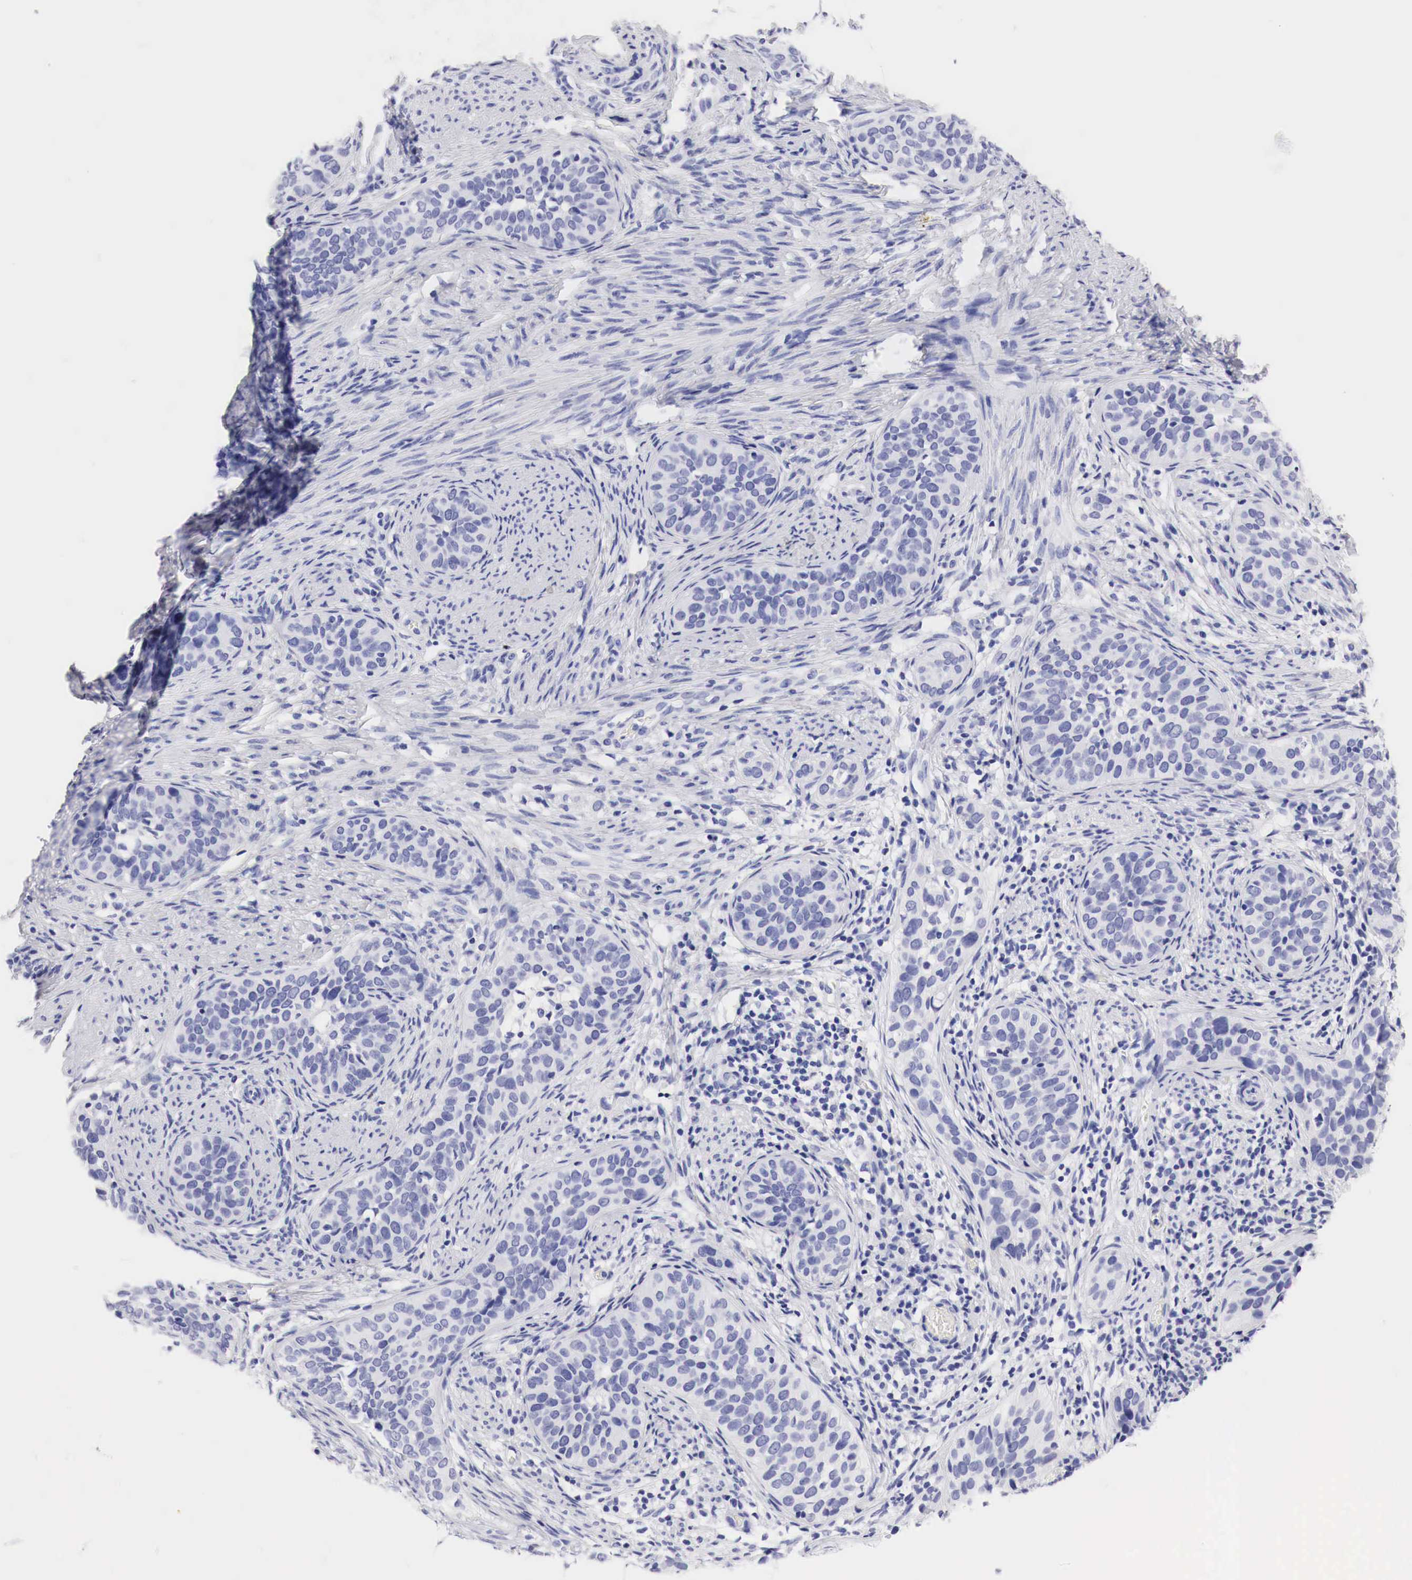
{"staining": {"intensity": "negative", "quantity": "none", "location": "none"}, "tissue": "cervical cancer", "cell_type": "Tumor cells", "image_type": "cancer", "snomed": [{"axis": "morphology", "description": "Squamous cell carcinoma, NOS"}, {"axis": "topography", "description": "Cervix"}], "caption": "An IHC histopathology image of squamous cell carcinoma (cervical) is shown. There is no staining in tumor cells of squamous cell carcinoma (cervical).", "gene": "TYR", "patient": {"sex": "female", "age": 31}}